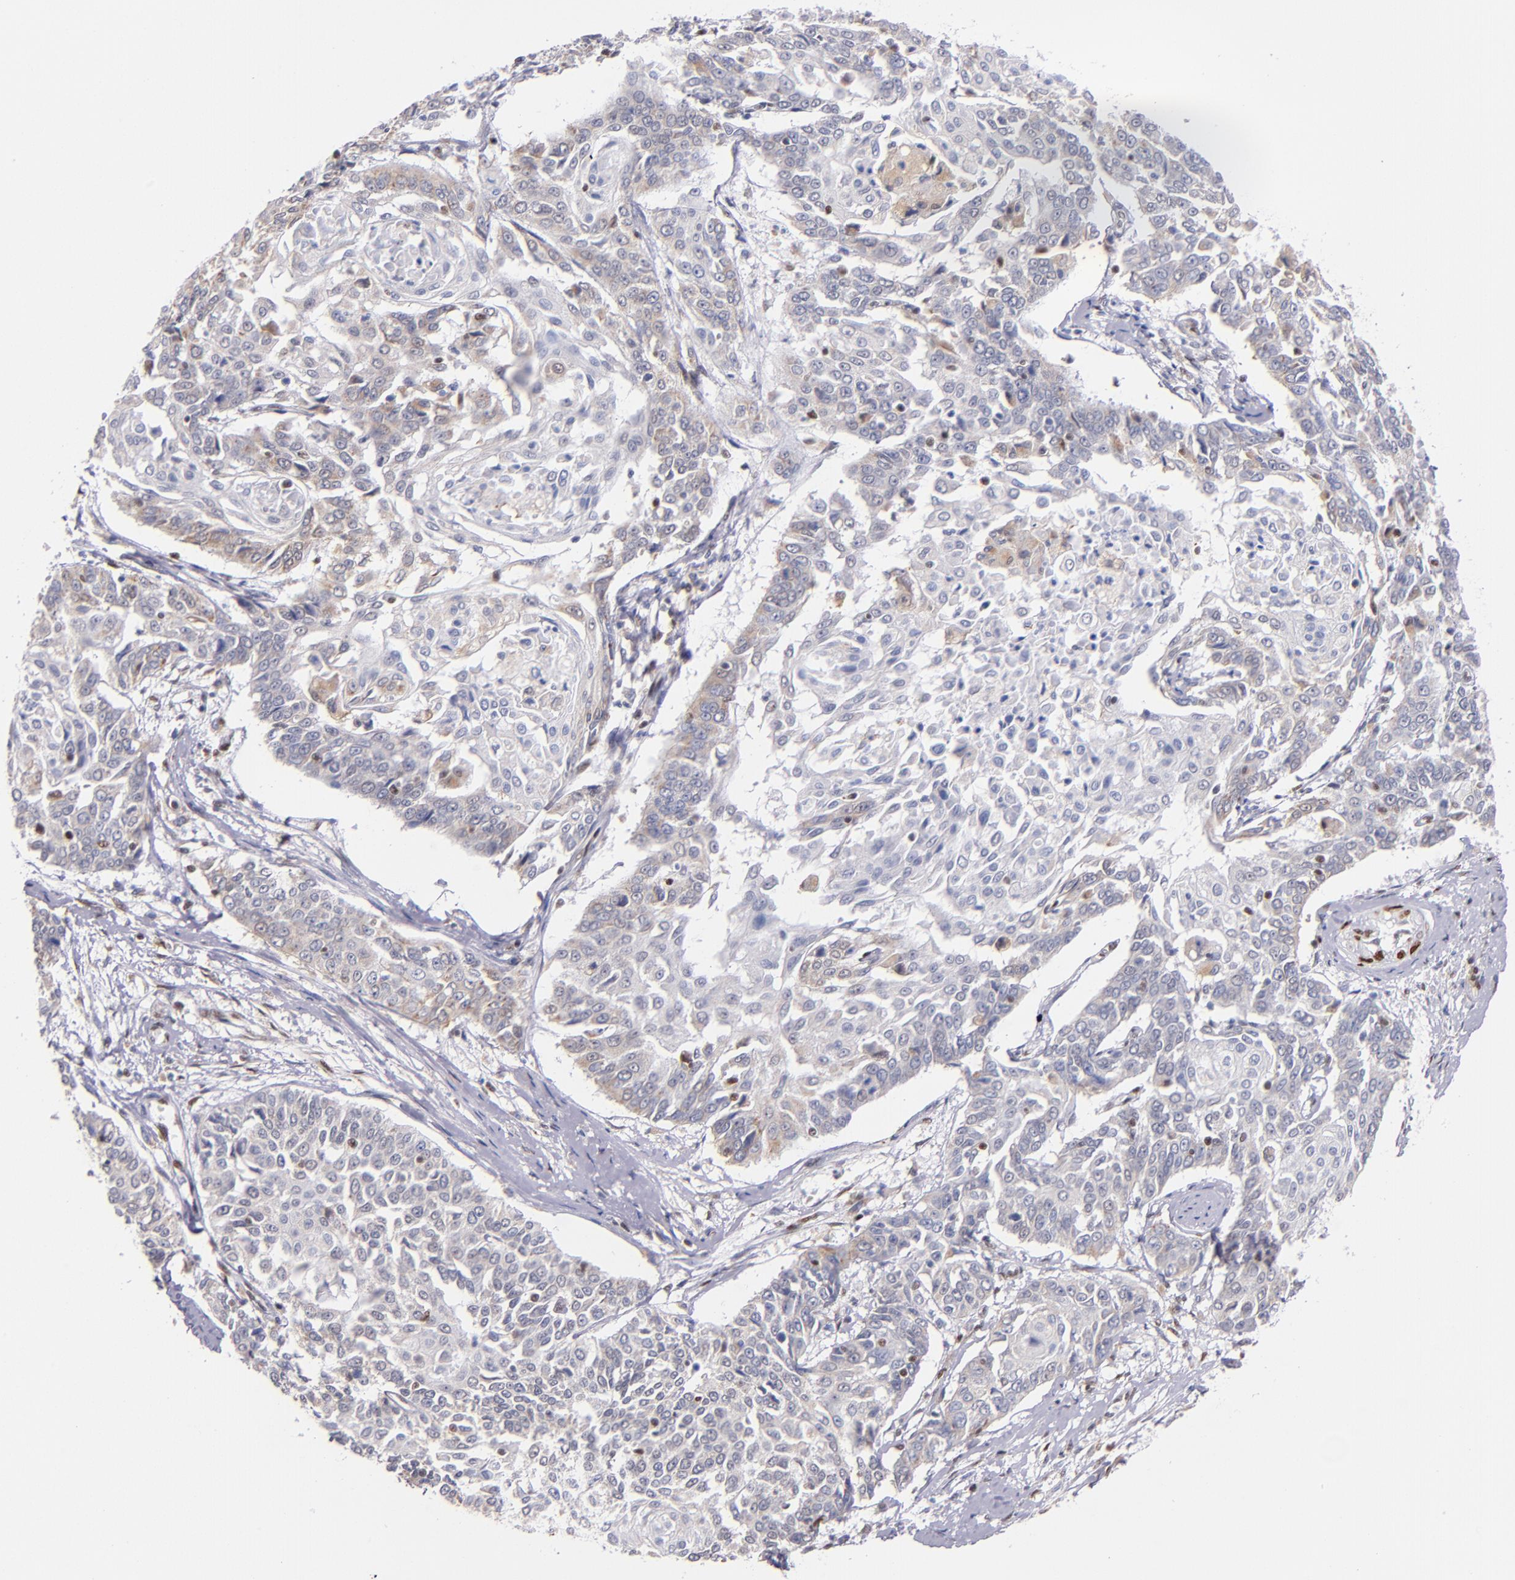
{"staining": {"intensity": "weak", "quantity": "<25%", "location": "cytoplasmic/membranous"}, "tissue": "cervical cancer", "cell_type": "Tumor cells", "image_type": "cancer", "snomed": [{"axis": "morphology", "description": "Squamous cell carcinoma, NOS"}, {"axis": "topography", "description": "Cervix"}], "caption": "Cervical cancer stained for a protein using immunohistochemistry (IHC) reveals no expression tumor cells.", "gene": "SRF", "patient": {"sex": "female", "age": 64}}